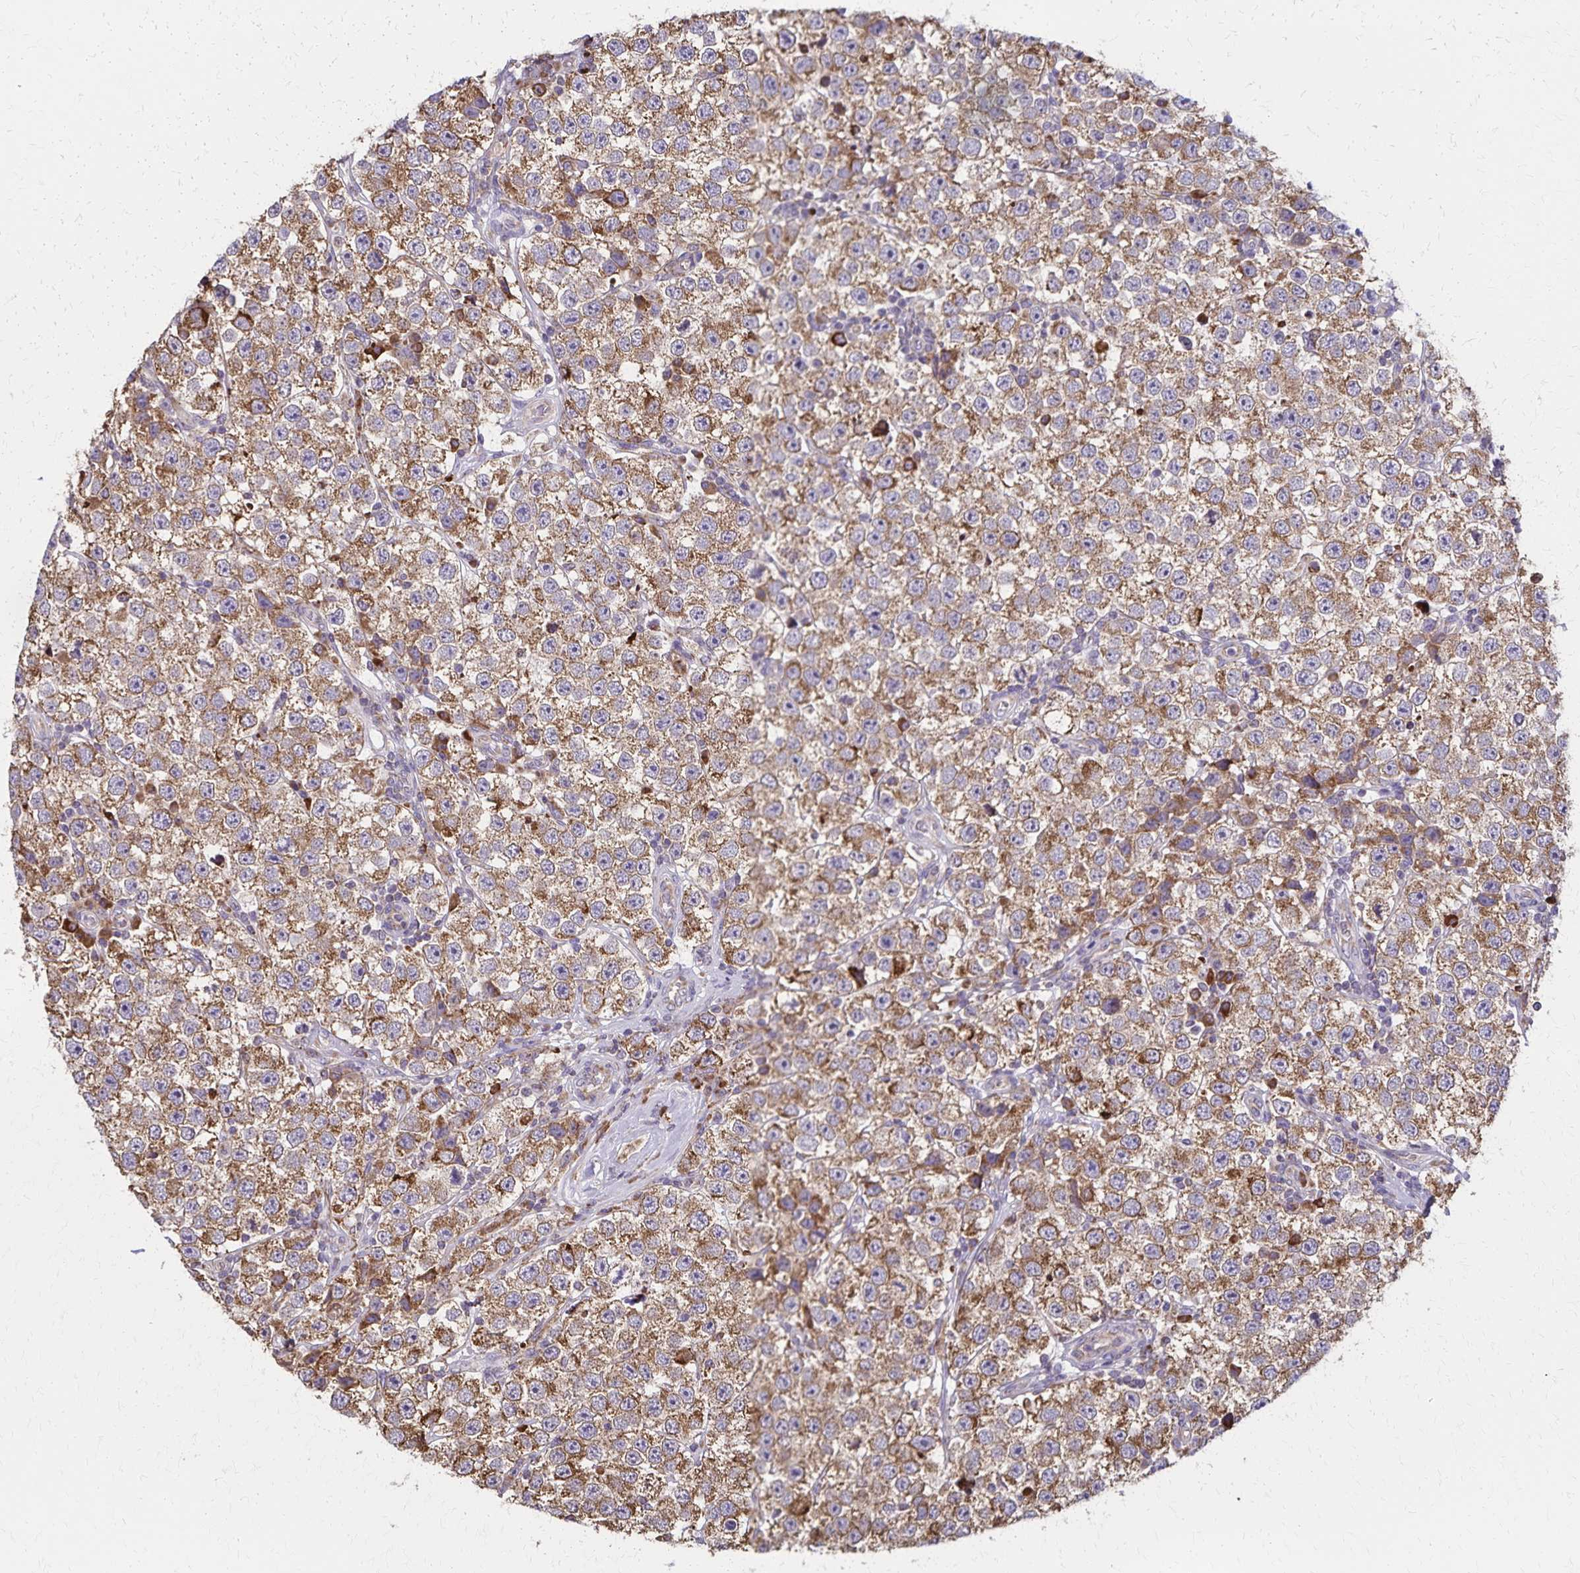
{"staining": {"intensity": "moderate", "quantity": ">75%", "location": "cytoplasmic/membranous"}, "tissue": "testis cancer", "cell_type": "Tumor cells", "image_type": "cancer", "snomed": [{"axis": "morphology", "description": "Seminoma, NOS"}, {"axis": "topography", "description": "Testis"}], "caption": "Immunohistochemical staining of testis seminoma shows medium levels of moderate cytoplasmic/membranous protein staining in approximately >75% of tumor cells. (Stains: DAB (3,3'-diaminobenzidine) in brown, nuclei in blue, Microscopy: brightfield microscopy at high magnification).", "gene": "RNF10", "patient": {"sex": "male", "age": 34}}